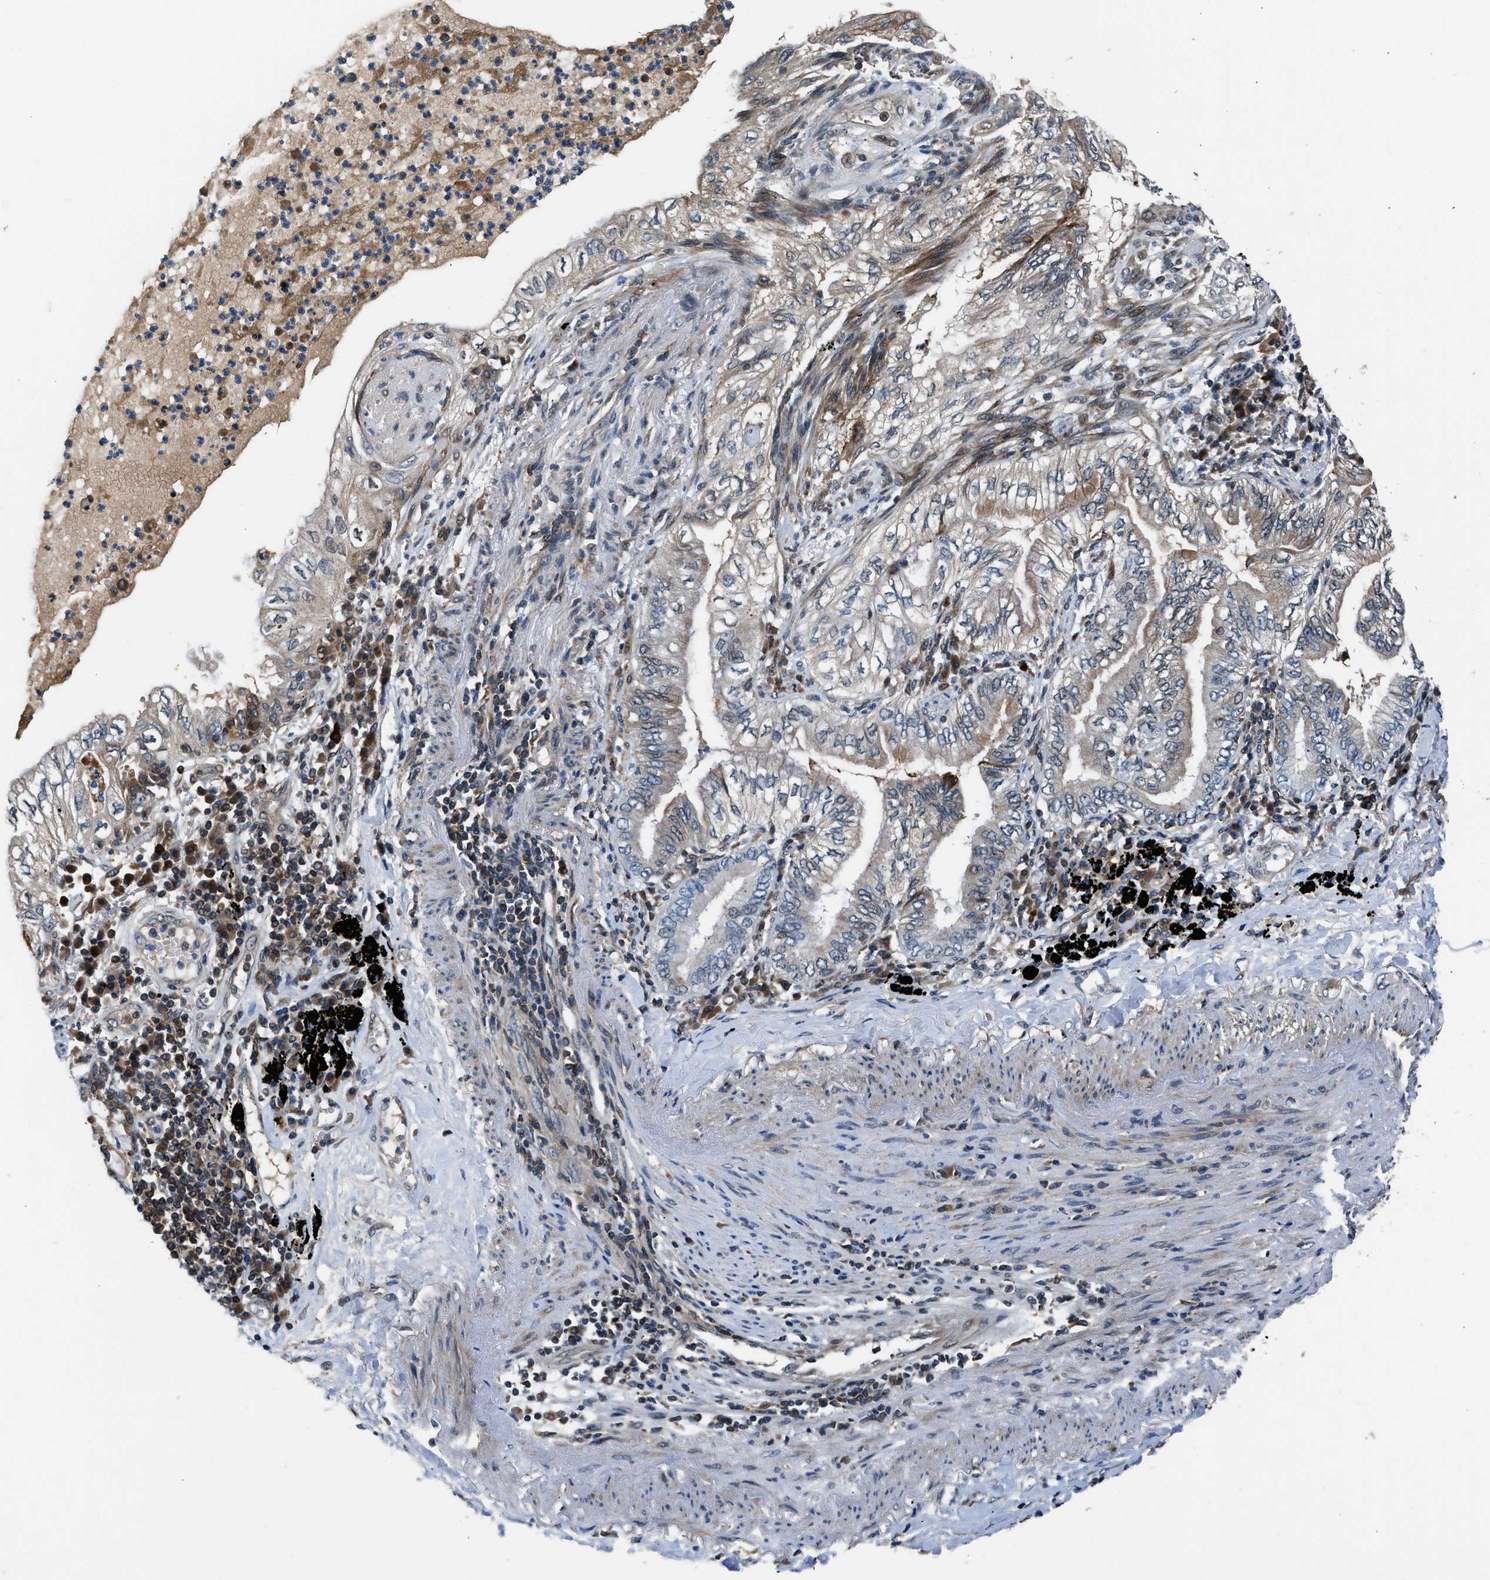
{"staining": {"intensity": "weak", "quantity": "<25%", "location": "cytoplasmic/membranous"}, "tissue": "lung cancer", "cell_type": "Tumor cells", "image_type": "cancer", "snomed": [{"axis": "morphology", "description": "Normal tissue, NOS"}, {"axis": "morphology", "description": "Adenocarcinoma, NOS"}, {"axis": "topography", "description": "Bronchus"}, {"axis": "topography", "description": "Lung"}], "caption": "Lung cancer stained for a protein using immunohistochemistry (IHC) demonstrates no staining tumor cells.", "gene": "RETREG3", "patient": {"sex": "female", "age": 70}}